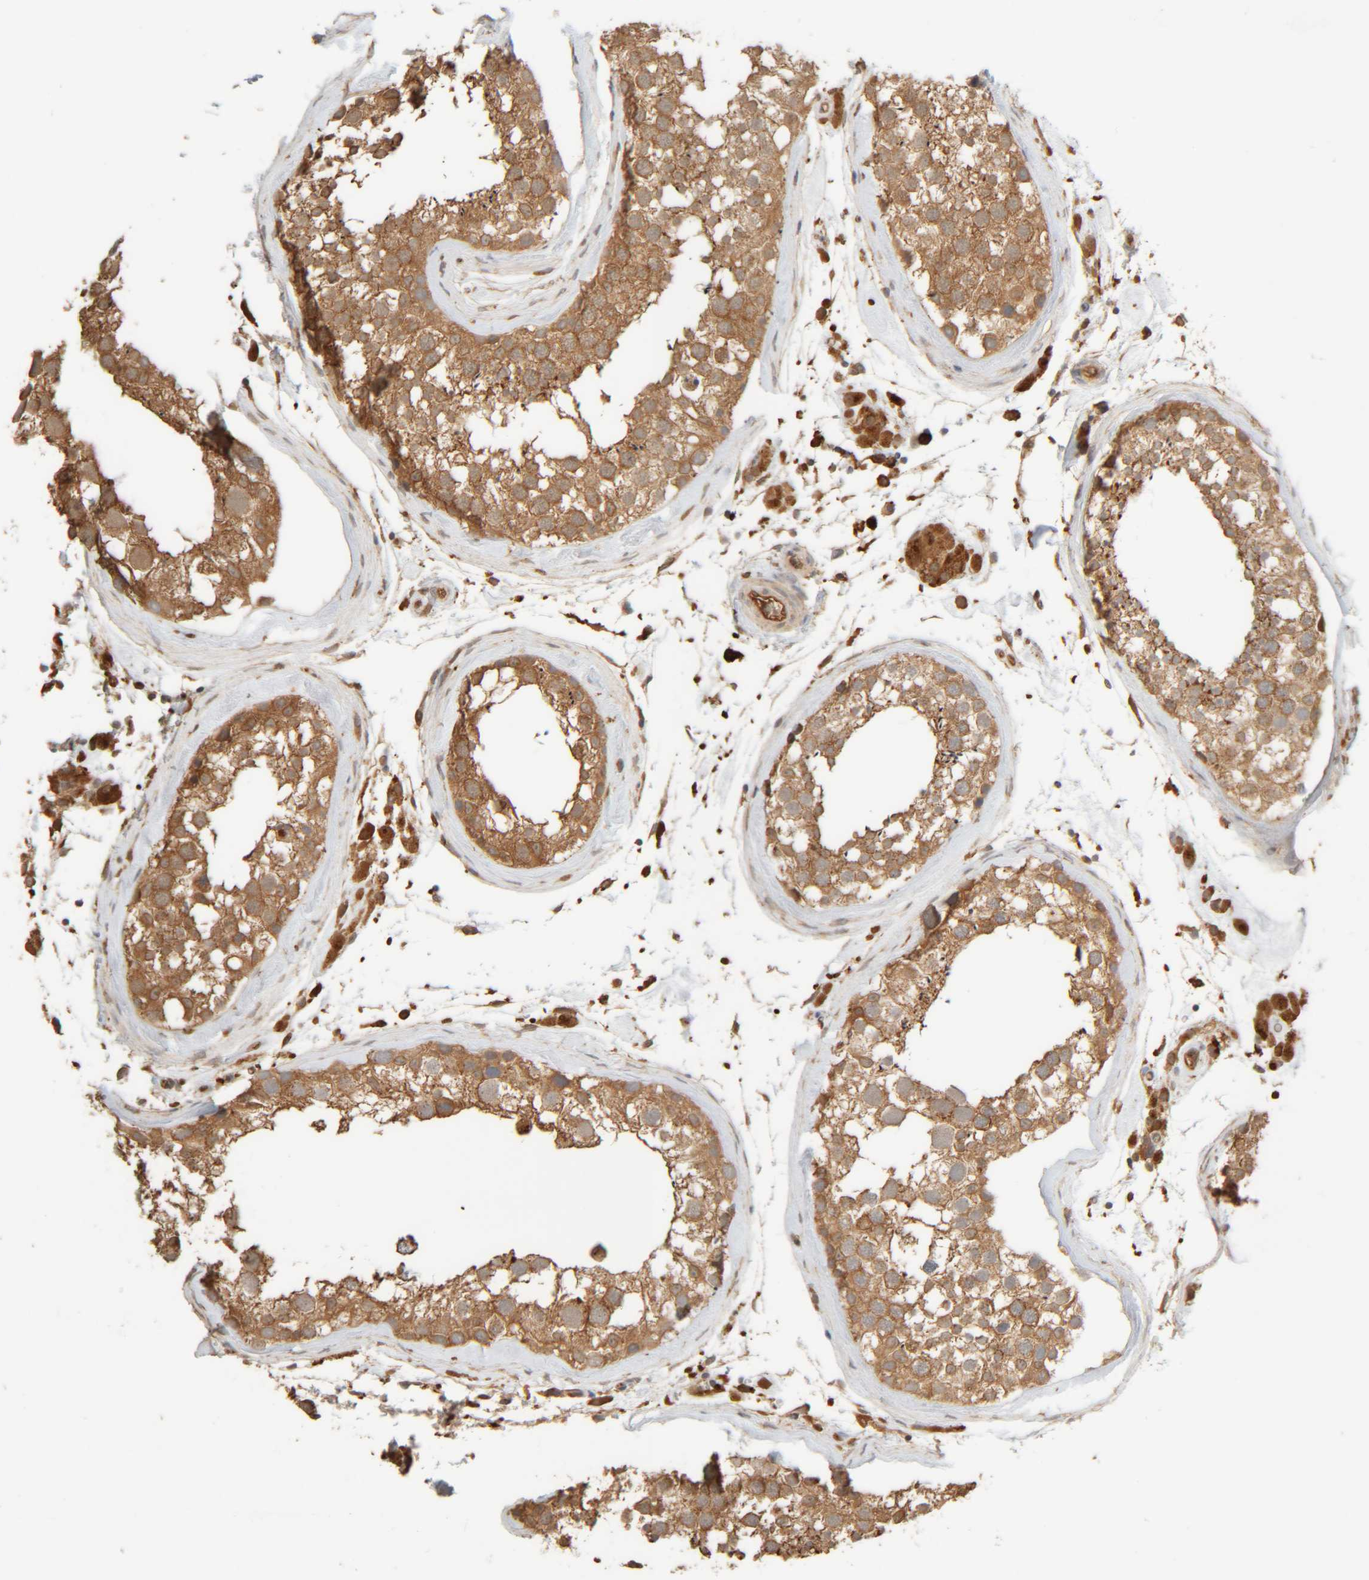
{"staining": {"intensity": "moderate", "quantity": ">75%", "location": "cytoplasmic/membranous"}, "tissue": "testis", "cell_type": "Cells in seminiferous ducts", "image_type": "normal", "snomed": [{"axis": "morphology", "description": "Normal tissue, NOS"}, {"axis": "topography", "description": "Testis"}], "caption": "Immunohistochemical staining of normal testis demonstrates >75% levels of moderate cytoplasmic/membranous protein expression in approximately >75% of cells in seminiferous ducts. (IHC, brightfield microscopy, high magnification).", "gene": "TMEM192", "patient": {"sex": "male", "age": 46}}